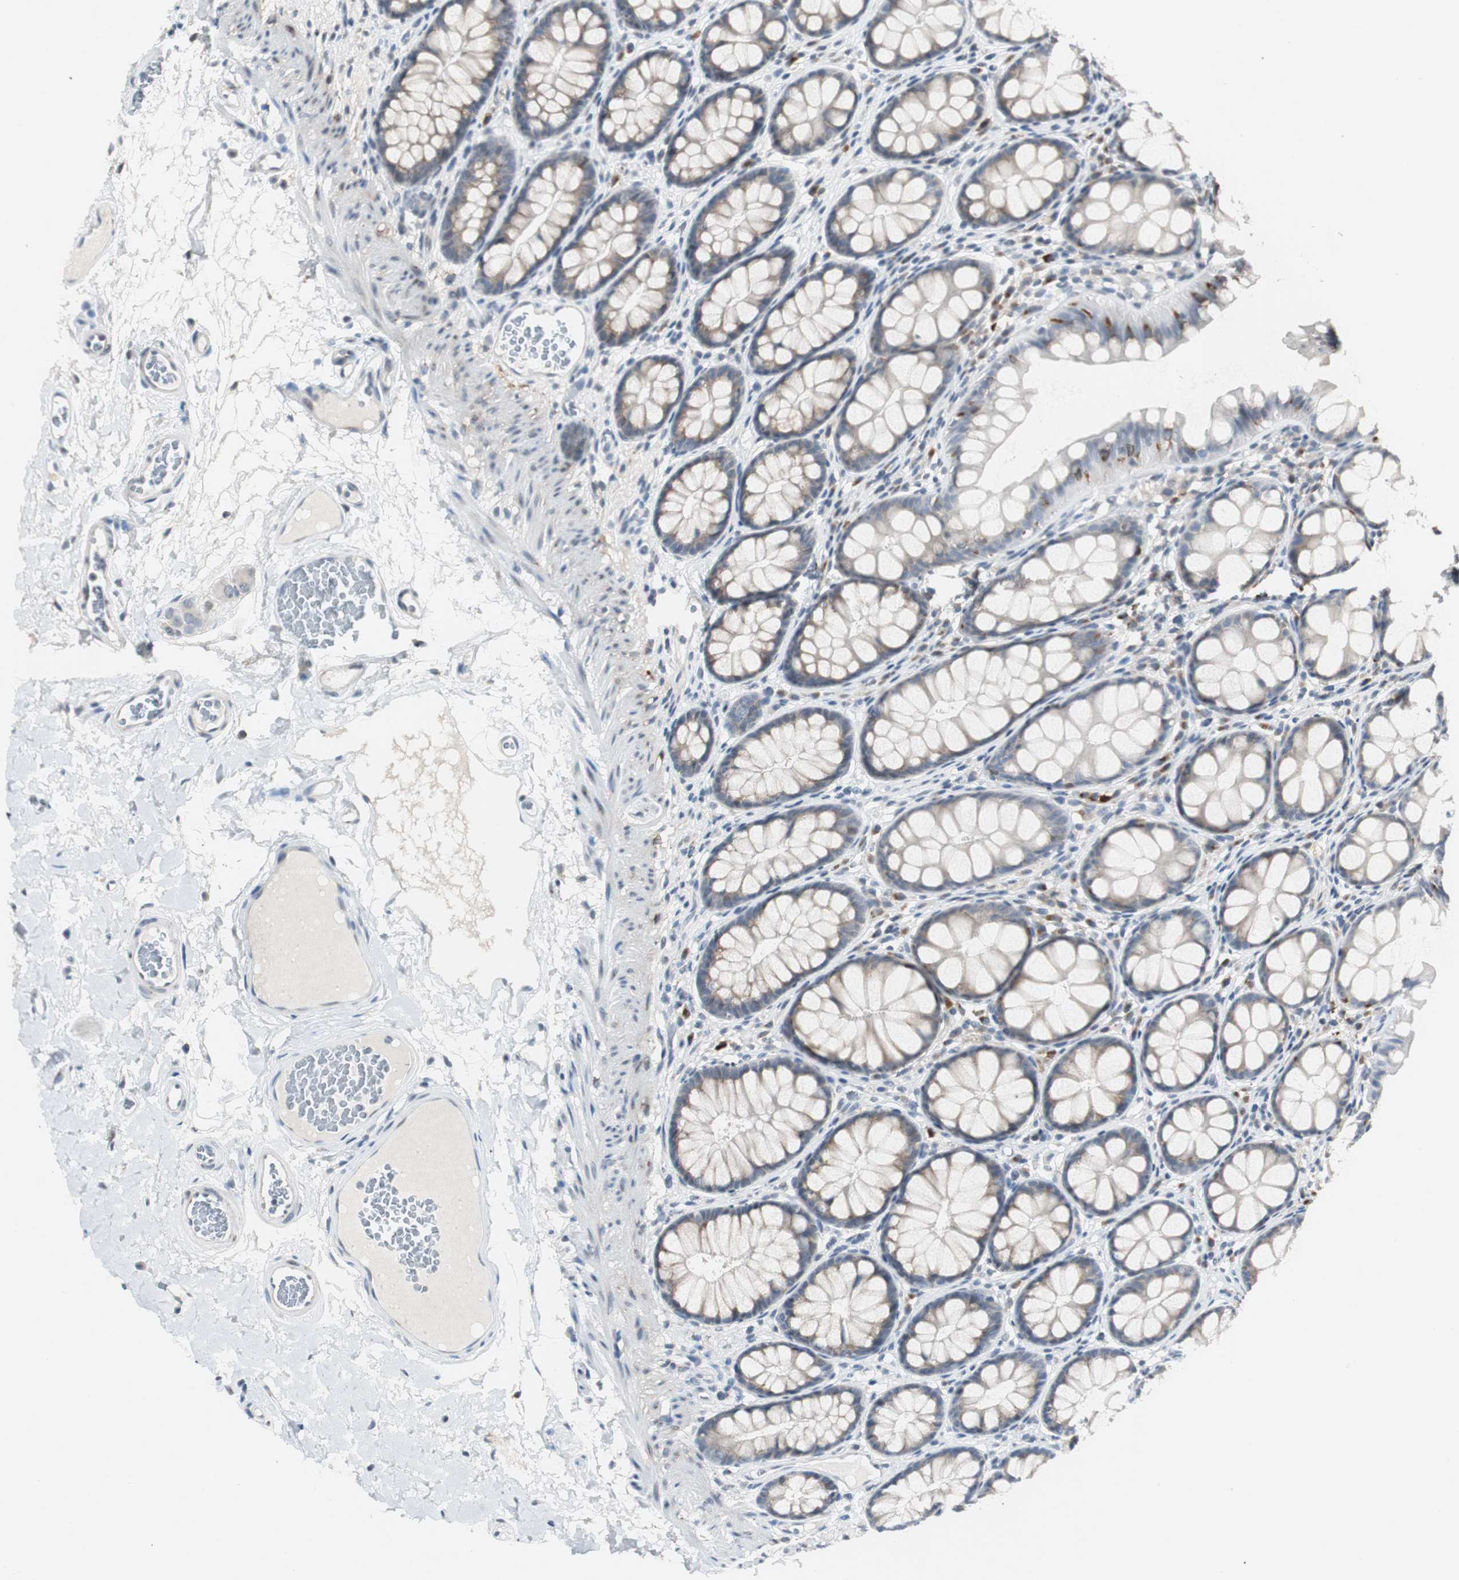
{"staining": {"intensity": "negative", "quantity": "none", "location": "none"}, "tissue": "colon", "cell_type": "Endothelial cells", "image_type": "normal", "snomed": [{"axis": "morphology", "description": "Normal tissue, NOS"}, {"axis": "topography", "description": "Colon"}], "caption": "This histopathology image is of benign colon stained with immunohistochemistry (IHC) to label a protein in brown with the nuclei are counter-stained blue. There is no expression in endothelial cells.", "gene": "SOX30", "patient": {"sex": "female", "age": 55}}